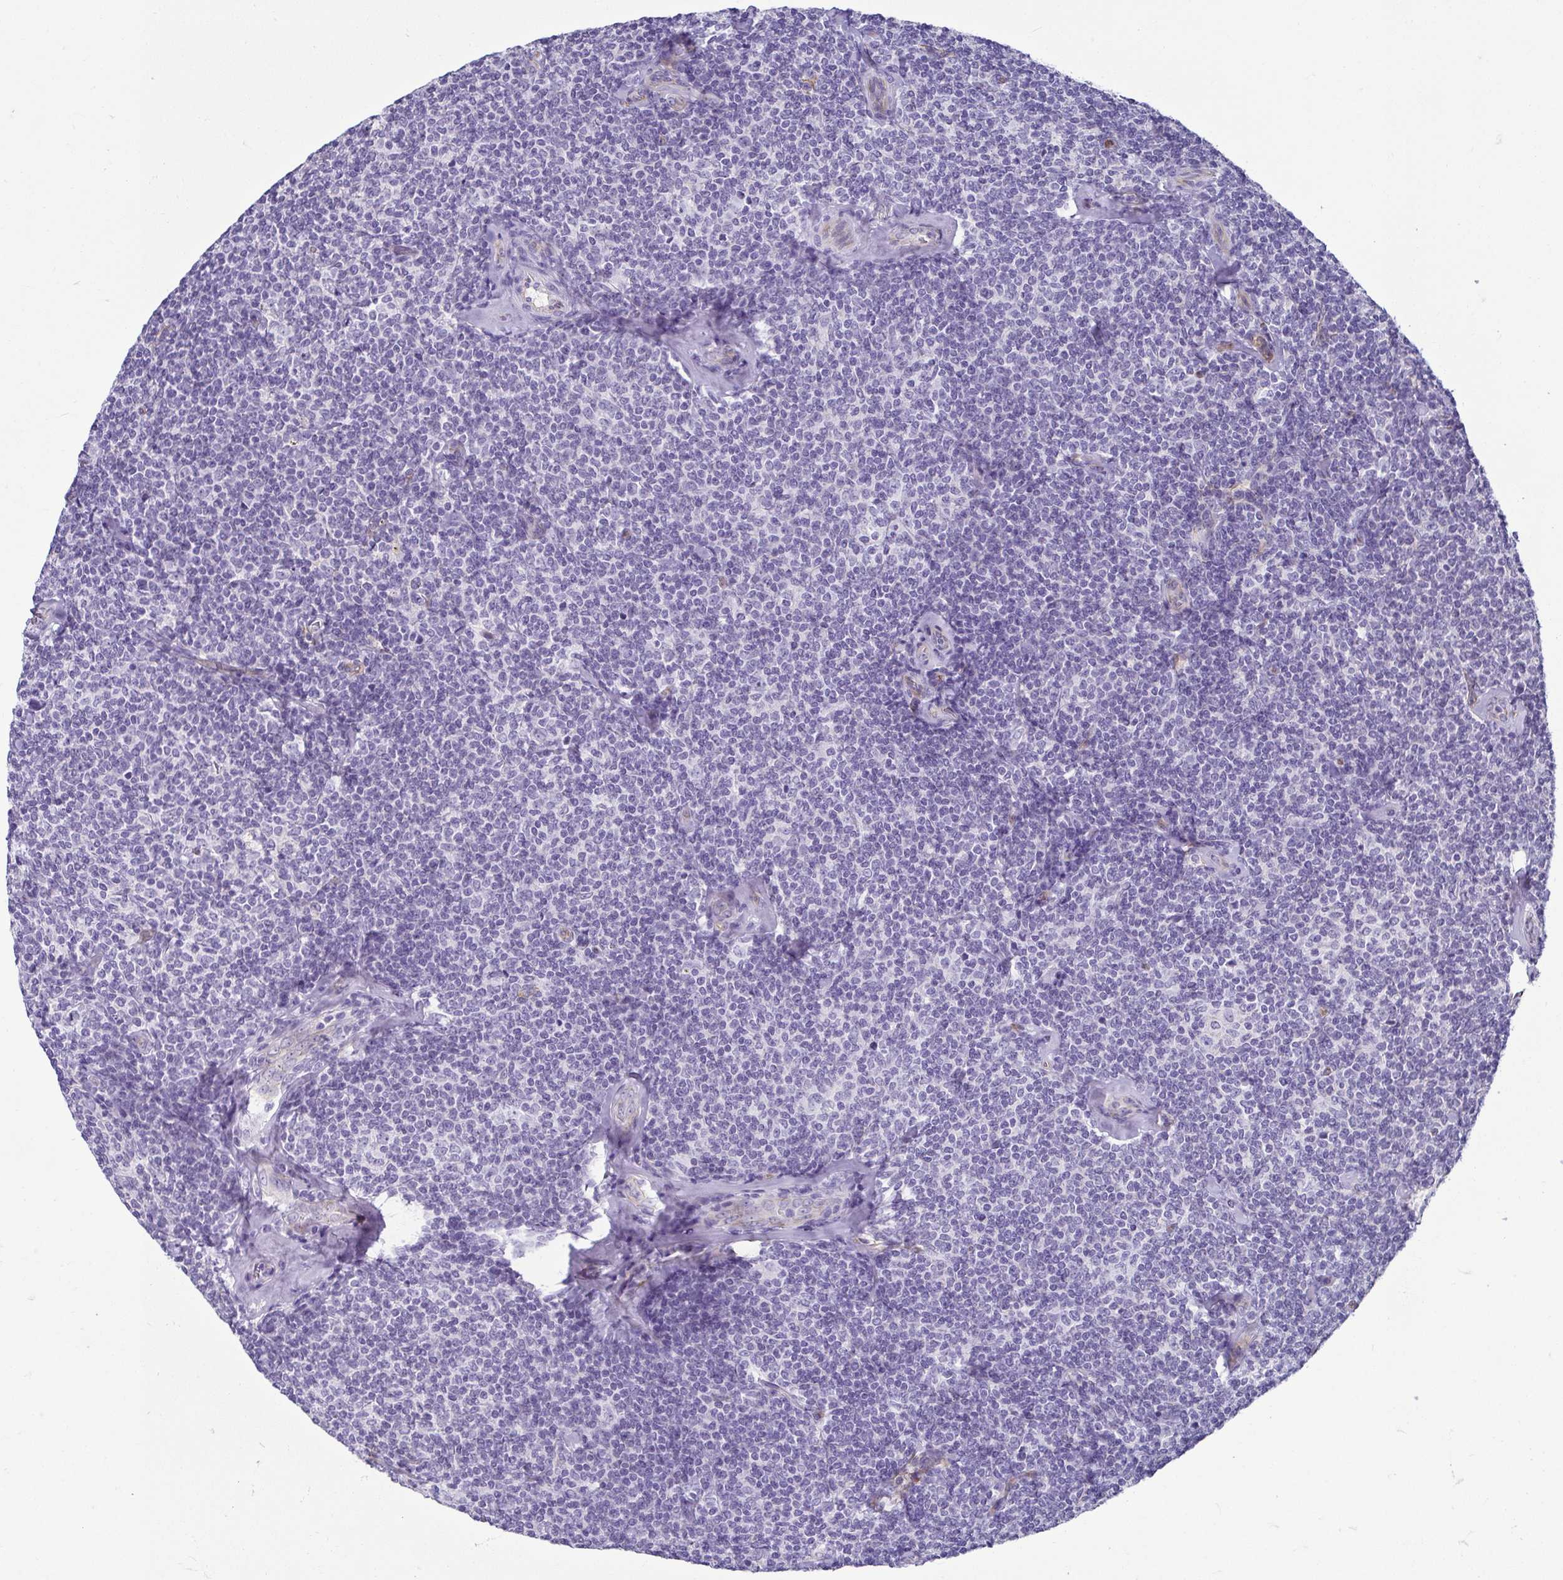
{"staining": {"intensity": "negative", "quantity": "none", "location": "none"}, "tissue": "lymphoma", "cell_type": "Tumor cells", "image_type": "cancer", "snomed": [{"axis": "morphology", "description": "Malignant lymphoma, non-Hodgkin's type, Low grade"}, {"axis": "topography", "description": "Lymph node"}], "caption": "Tumor cells show no significant staining in malignant lymphoma, non-Hodgkin's type (low-grade). (Stains: DAB (3,3'-diaminobenzidine) IHC with hematoxylin counter stain, Microscopy: brightfield microscopy at high magnification).", "gene": "CASP14", "patient": {"sex": "female", "age": 56}}